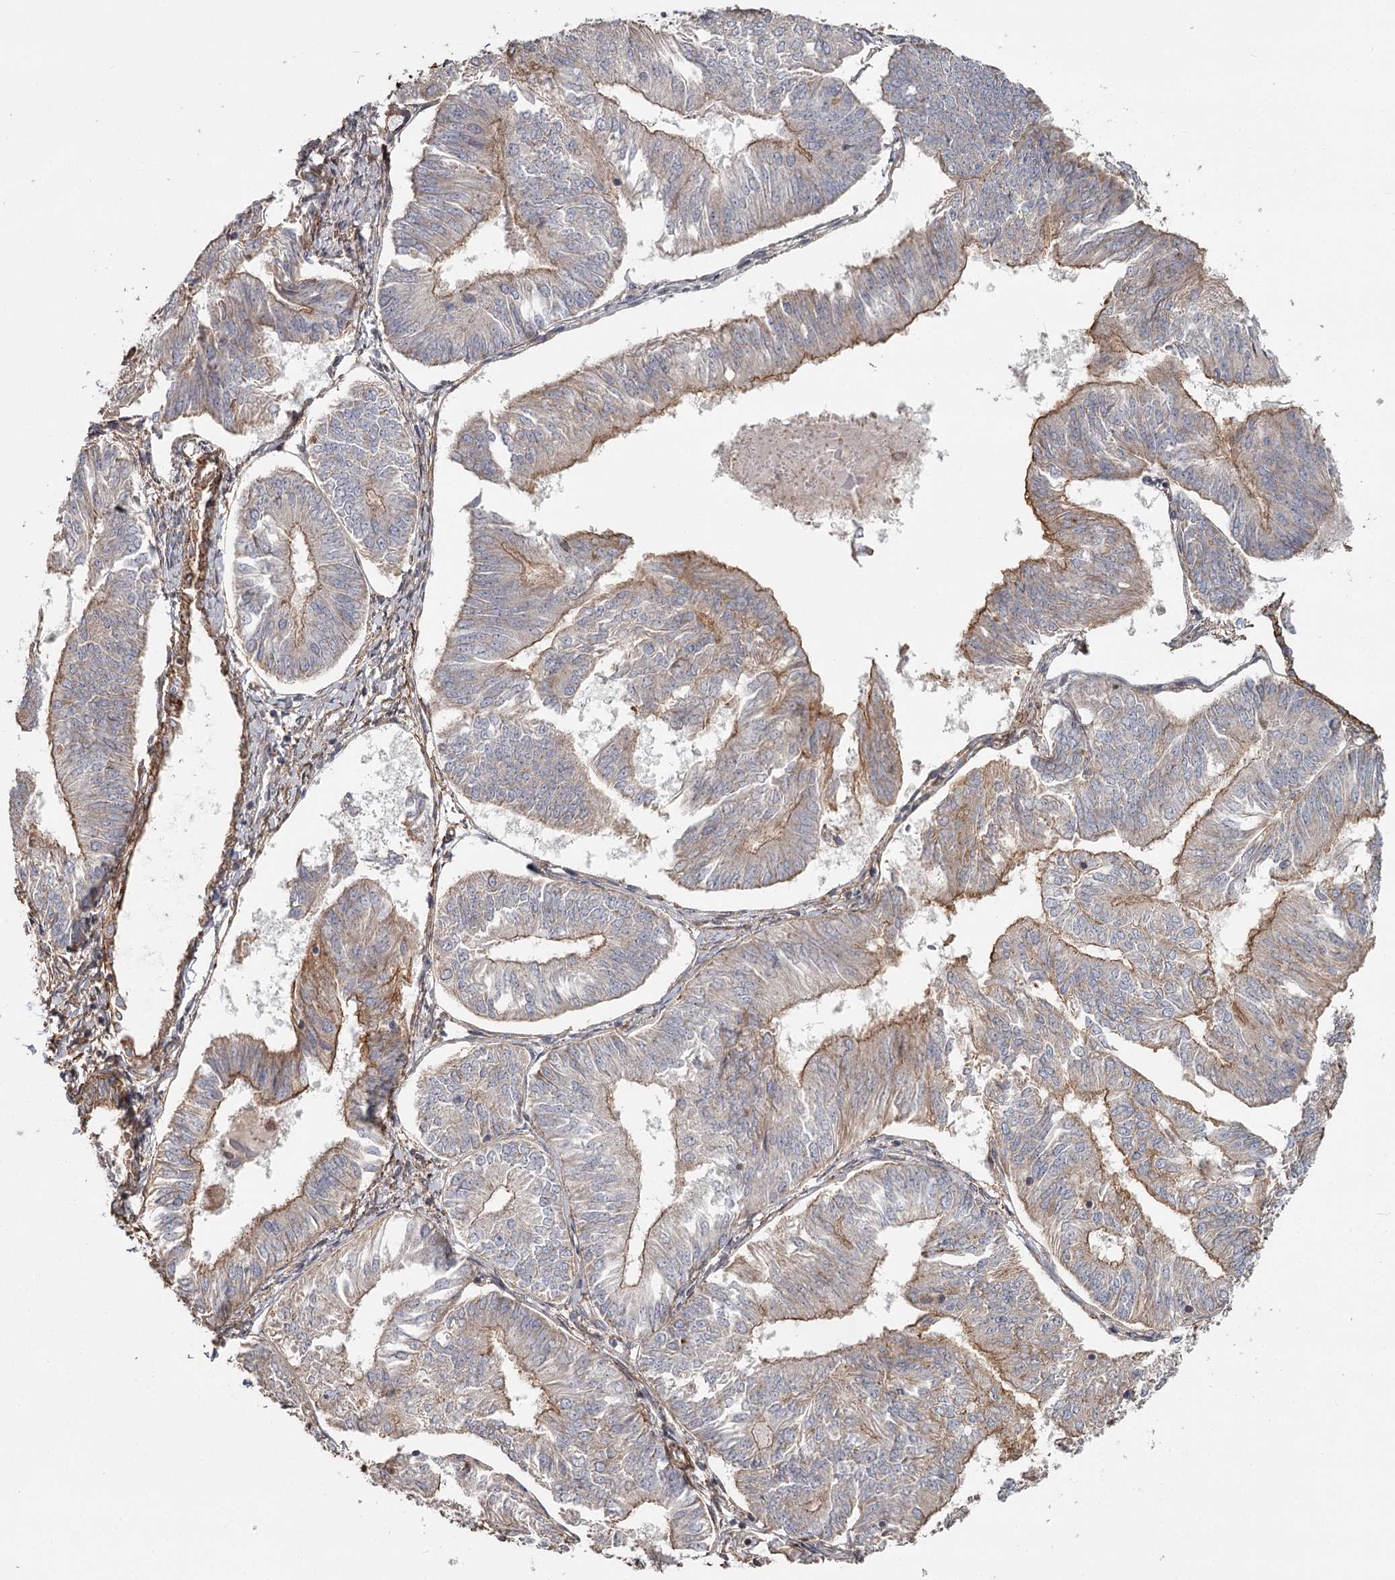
{"staining": {"intensity": "moderate", "quantity": "<25%", "location": "cytoplasmic/membranous"}, "tissue": "endometrial cancer", "cell_type": "Tumor cells", "image_type": "cancer", "snomed": [{"axis": "morphology", "description": "Adenocarcinoma, NOS"}, {"axis": "topography", "description": "Endometrium"}], "caption": "Protein expression by immunohistochemistry (IHC) reveals moderate cytoplasmic/membranous expression in approximately <25% of tumor cells in endometrial adenocarcinoma.", "gene": "DHRS9", "patient": {"sex": "female", "age": 58}}